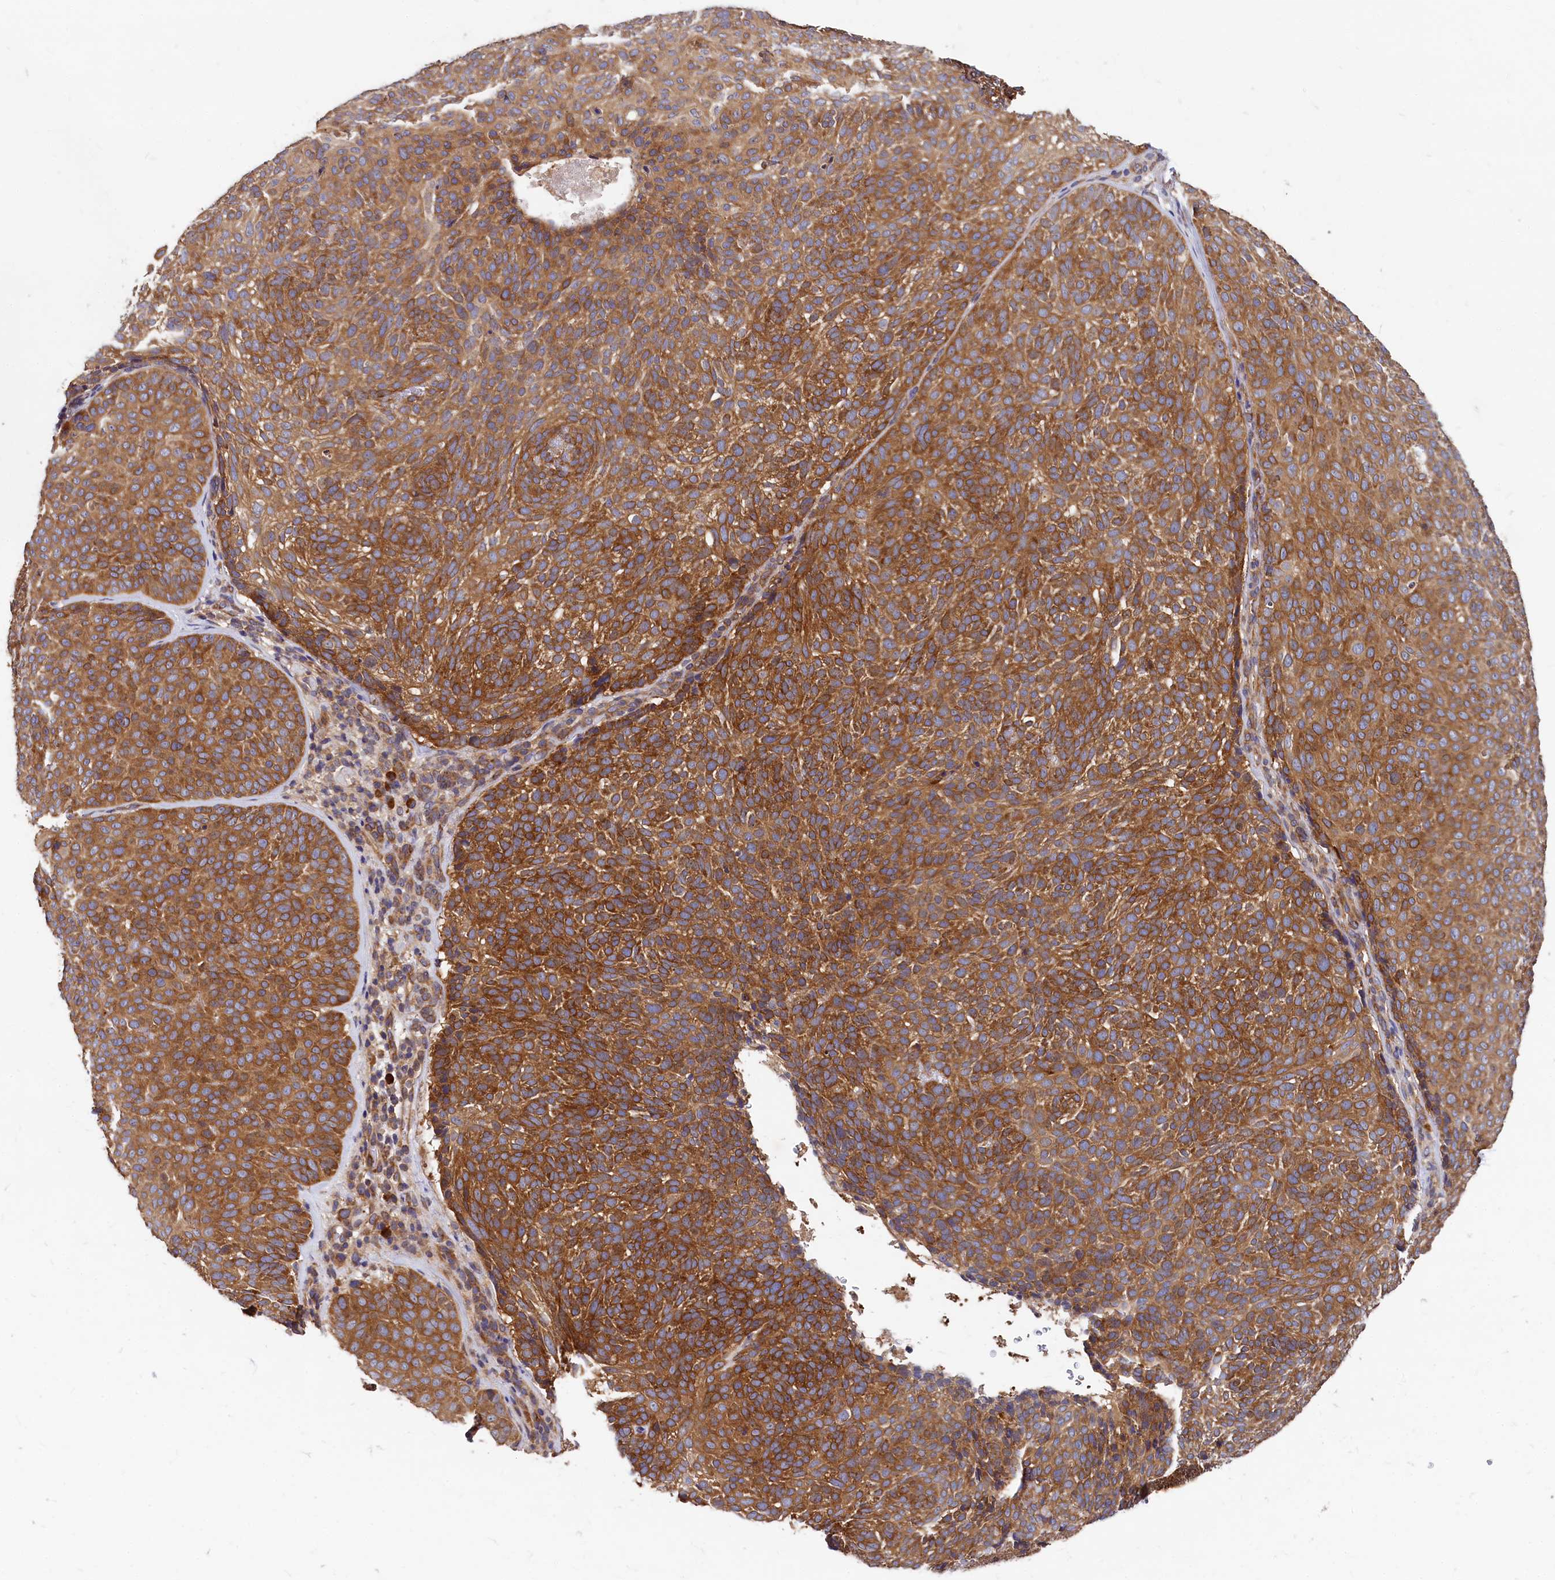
{"staining": {"intensity": "strong", "quantity": ">75%", "location": "cytoplasmic/membranous"}, "tissue": "skin cancer", "cell_type": "Tumor cells", "image_type": "cancer", "snomed": [{"axis": "morphology", "description": "Basal cell carcinoma"}, {"axis": "topography", "description": "Skin"}], "caption": "This is a histology image of immunohistochemistry (IHC) staining of skin cancer, which shows strong staining in the cytoplasmic/membranous of tumor cells.", "gene": "EIF2B2", "patient": {"sex": "male", "age": 85}}